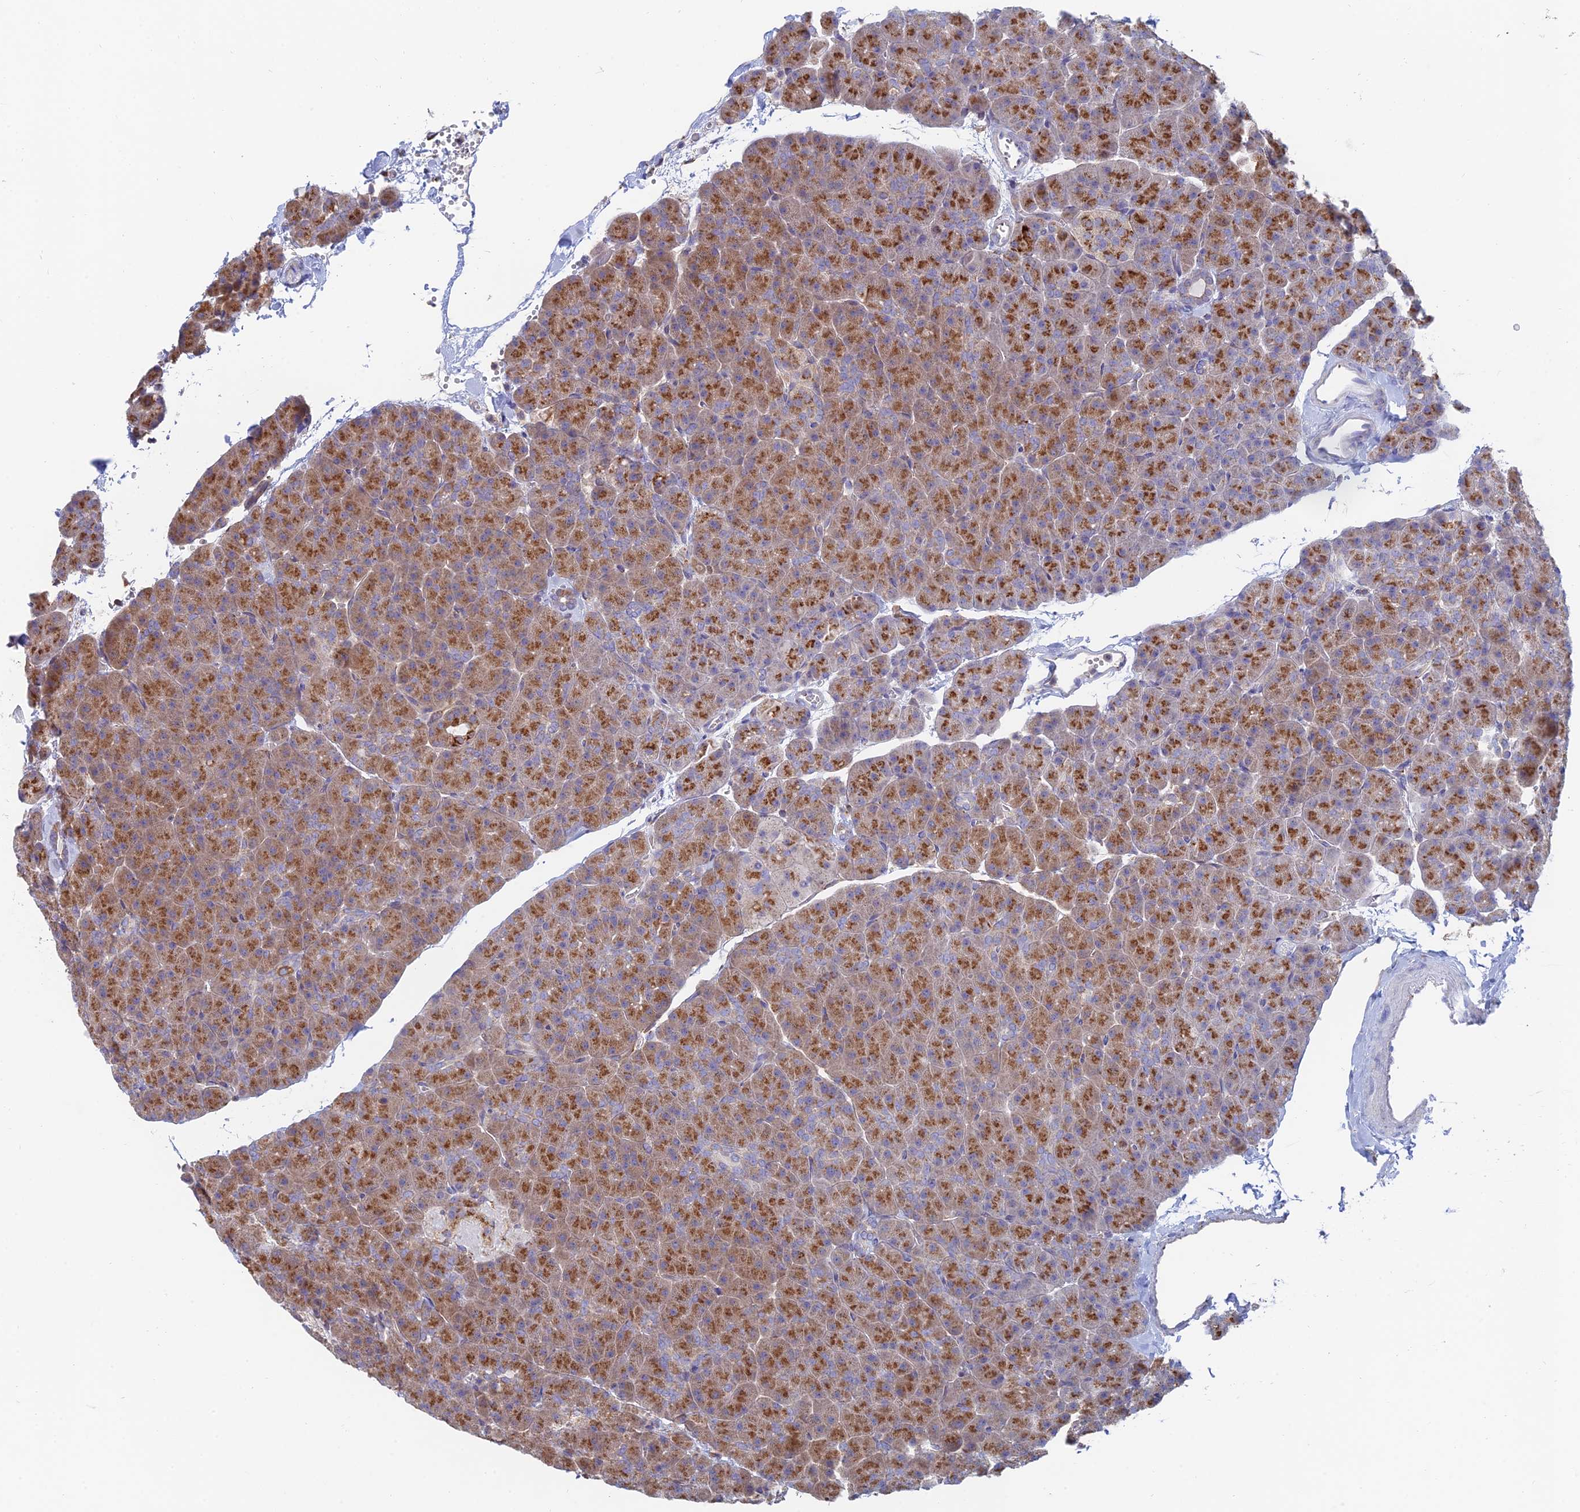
{"staining": {"intensity": "strong", "quantity": ">75%", "location": "cytoplasmic/membranous"}, "tissue": "pancreas", "cell_type": "Exocrine glandular cells", "image_type": "normal", "snomed": [{"axis": "morphology", "description": "Normal tissue, NOS"}, {"axis": "topography", "description": "Pancreas"}], "caption": "An immunohistochemistry image of unremarkable tissue is shown. Protein staining in brown labels strong cytoplasmic/membranous positivity in pancreas within exocrine glandular cells.", "gene": "ENSG00000267561", "patient": {"sex": "male", "age": 36}}